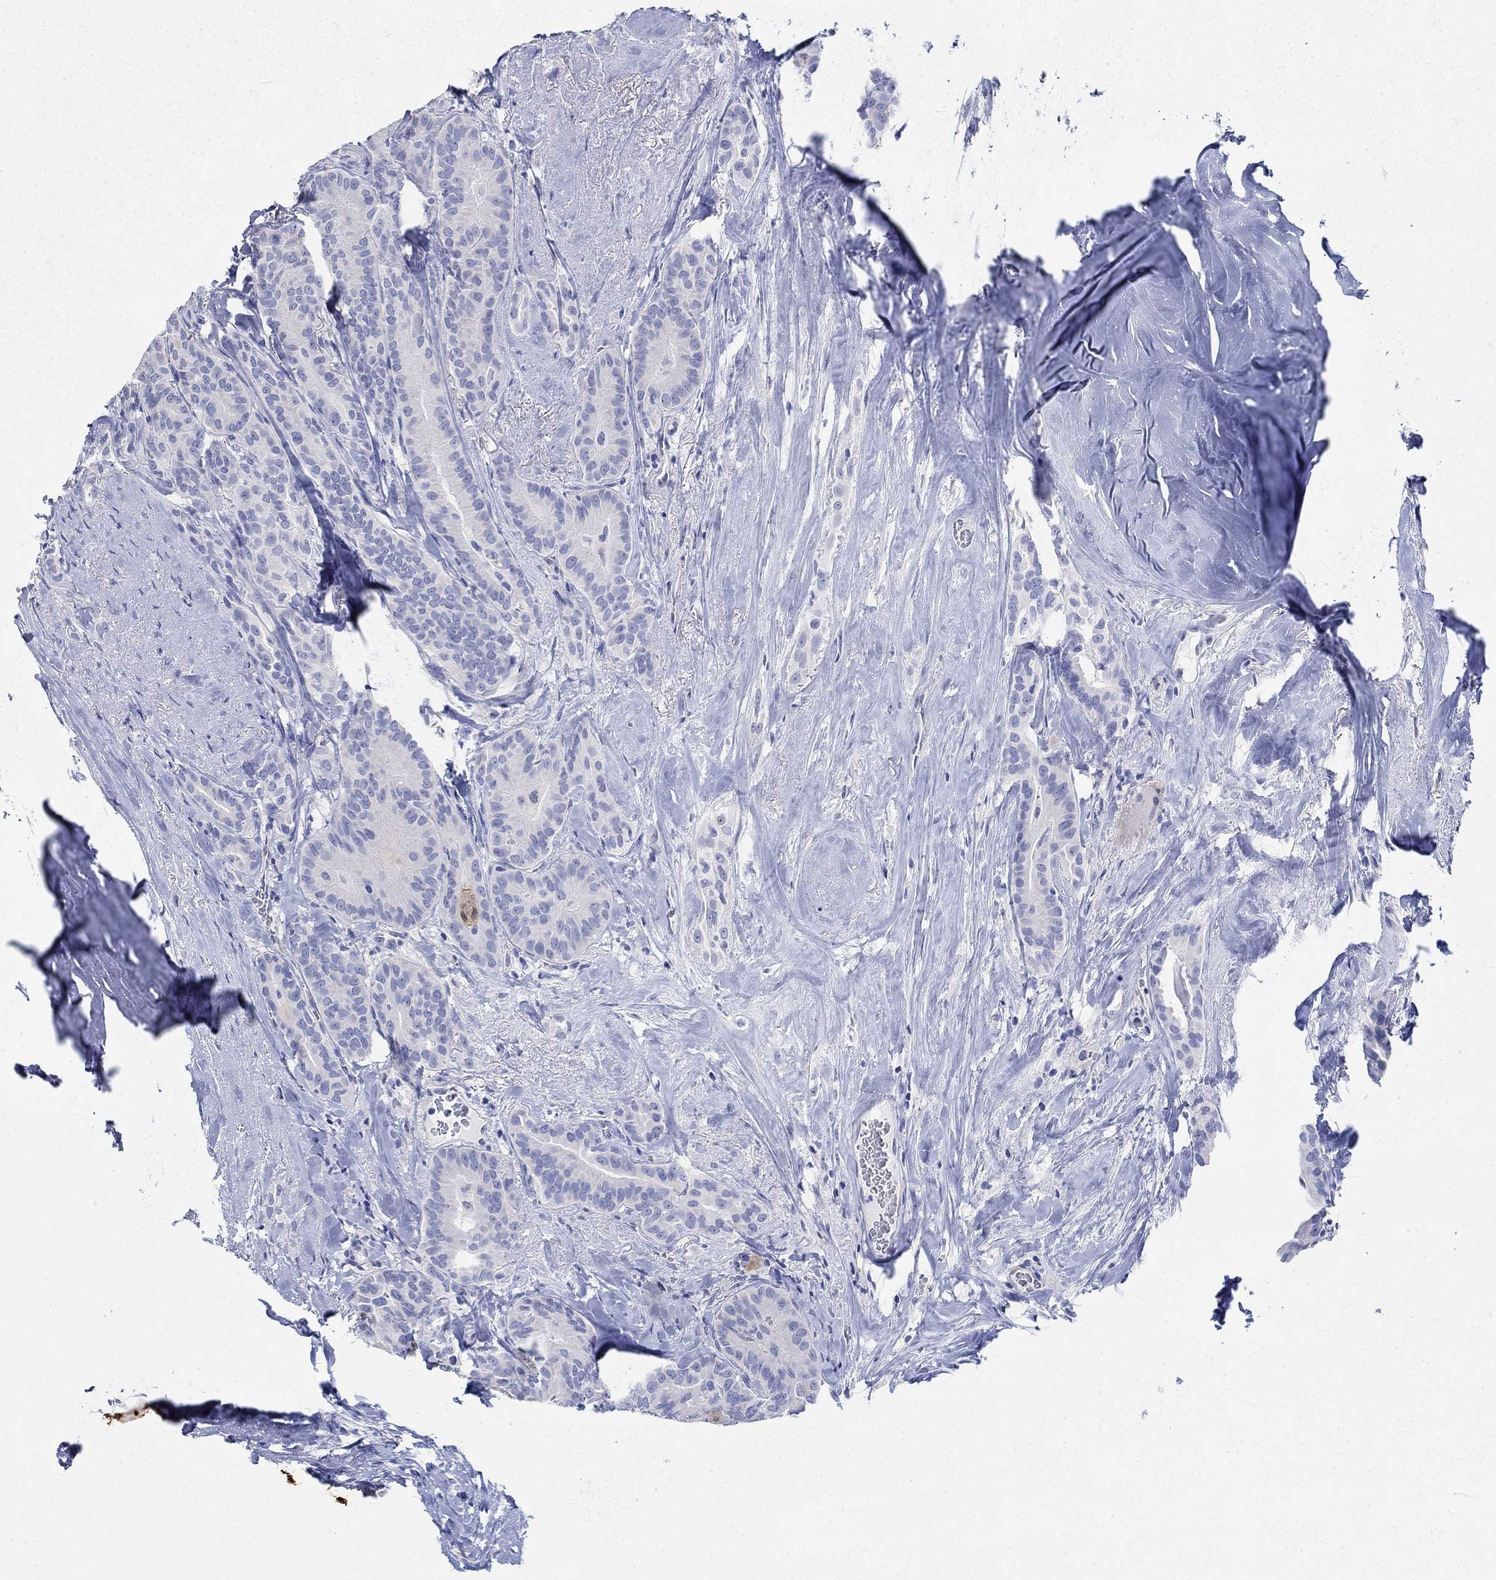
{"staining": {"intensity": "negative", "quantity": "none", "location": "none"}, "tissue": "thyroid cancer", "cell_type": "Tumor cells", "image_type": "cancer", "snomed": [{"axis": "morphology", "description": "Papillary adenocarcinoma, NOS"}, {"axis": "topography", "description": "Thyroid gland"}], "caption": "Photomicrograph shows no protein expression in tumor cells of papillary adenocarcinoma (thyroid) tissue. (DAB immunohistochemistry visualized using brightfield microscopy, high magnification).", "gene": "AKR1C2", "patient": {"sex": "male", "age": 61}}